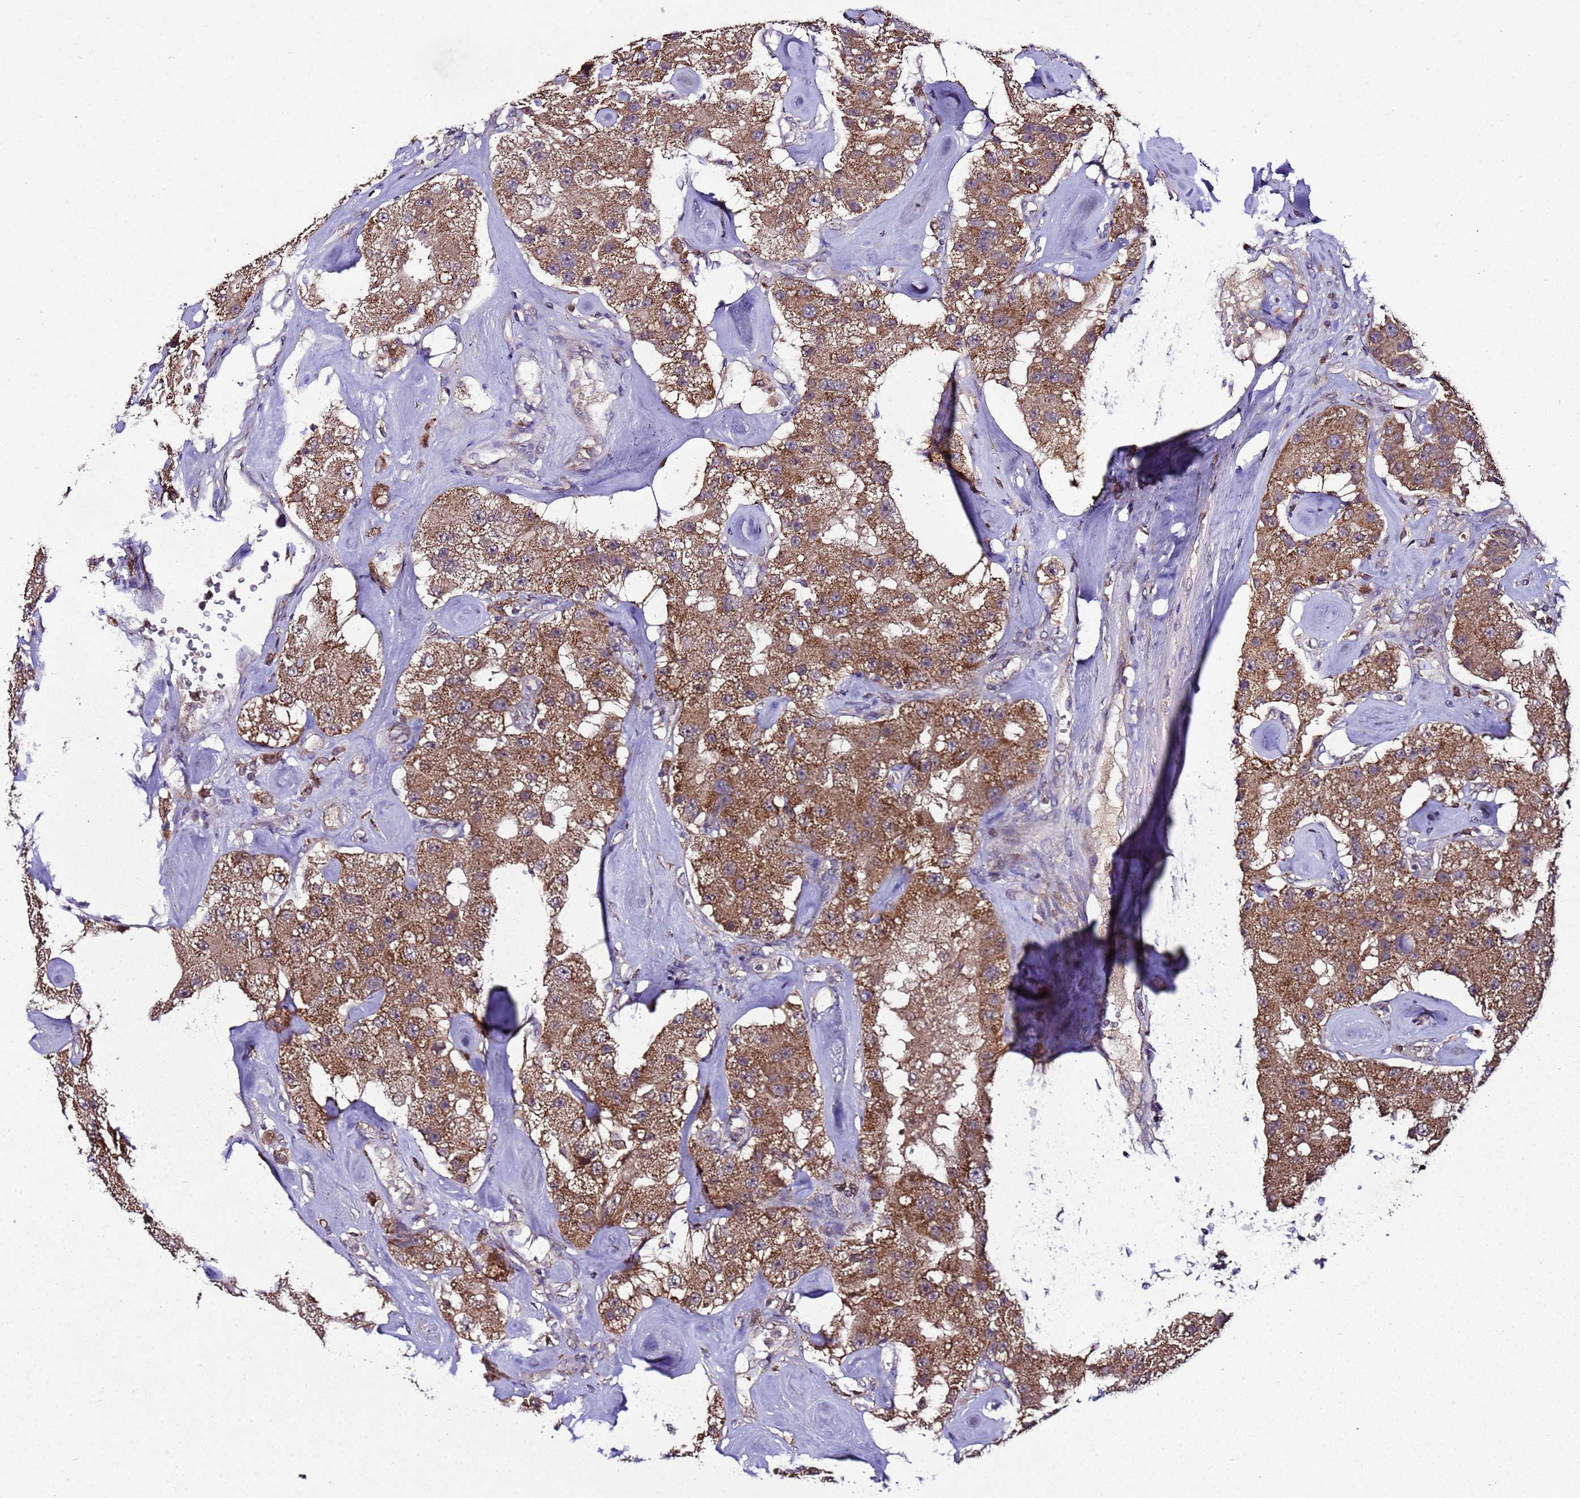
{"staining": {"intensity": "moderate", "quantity": ">75%", "location": "cytoplasmic/membranous"}, "tissue": "carcinoid", "cell_type": "Tumor cells", "image_type": "cancer", "snomed": [{"axis": "morphology", "description": "Carcinoid, malignant, NOS"}, {"axis": "topography", "description": "Pancreas"}], "caption": "The immunohistochemical stain shows moderate cytoplasmic/membranous staining in tumor cells of malignant carcinoid tissue.", "gene": "HSPBAP1", "patient": {"sex": "male", "age": 41}}